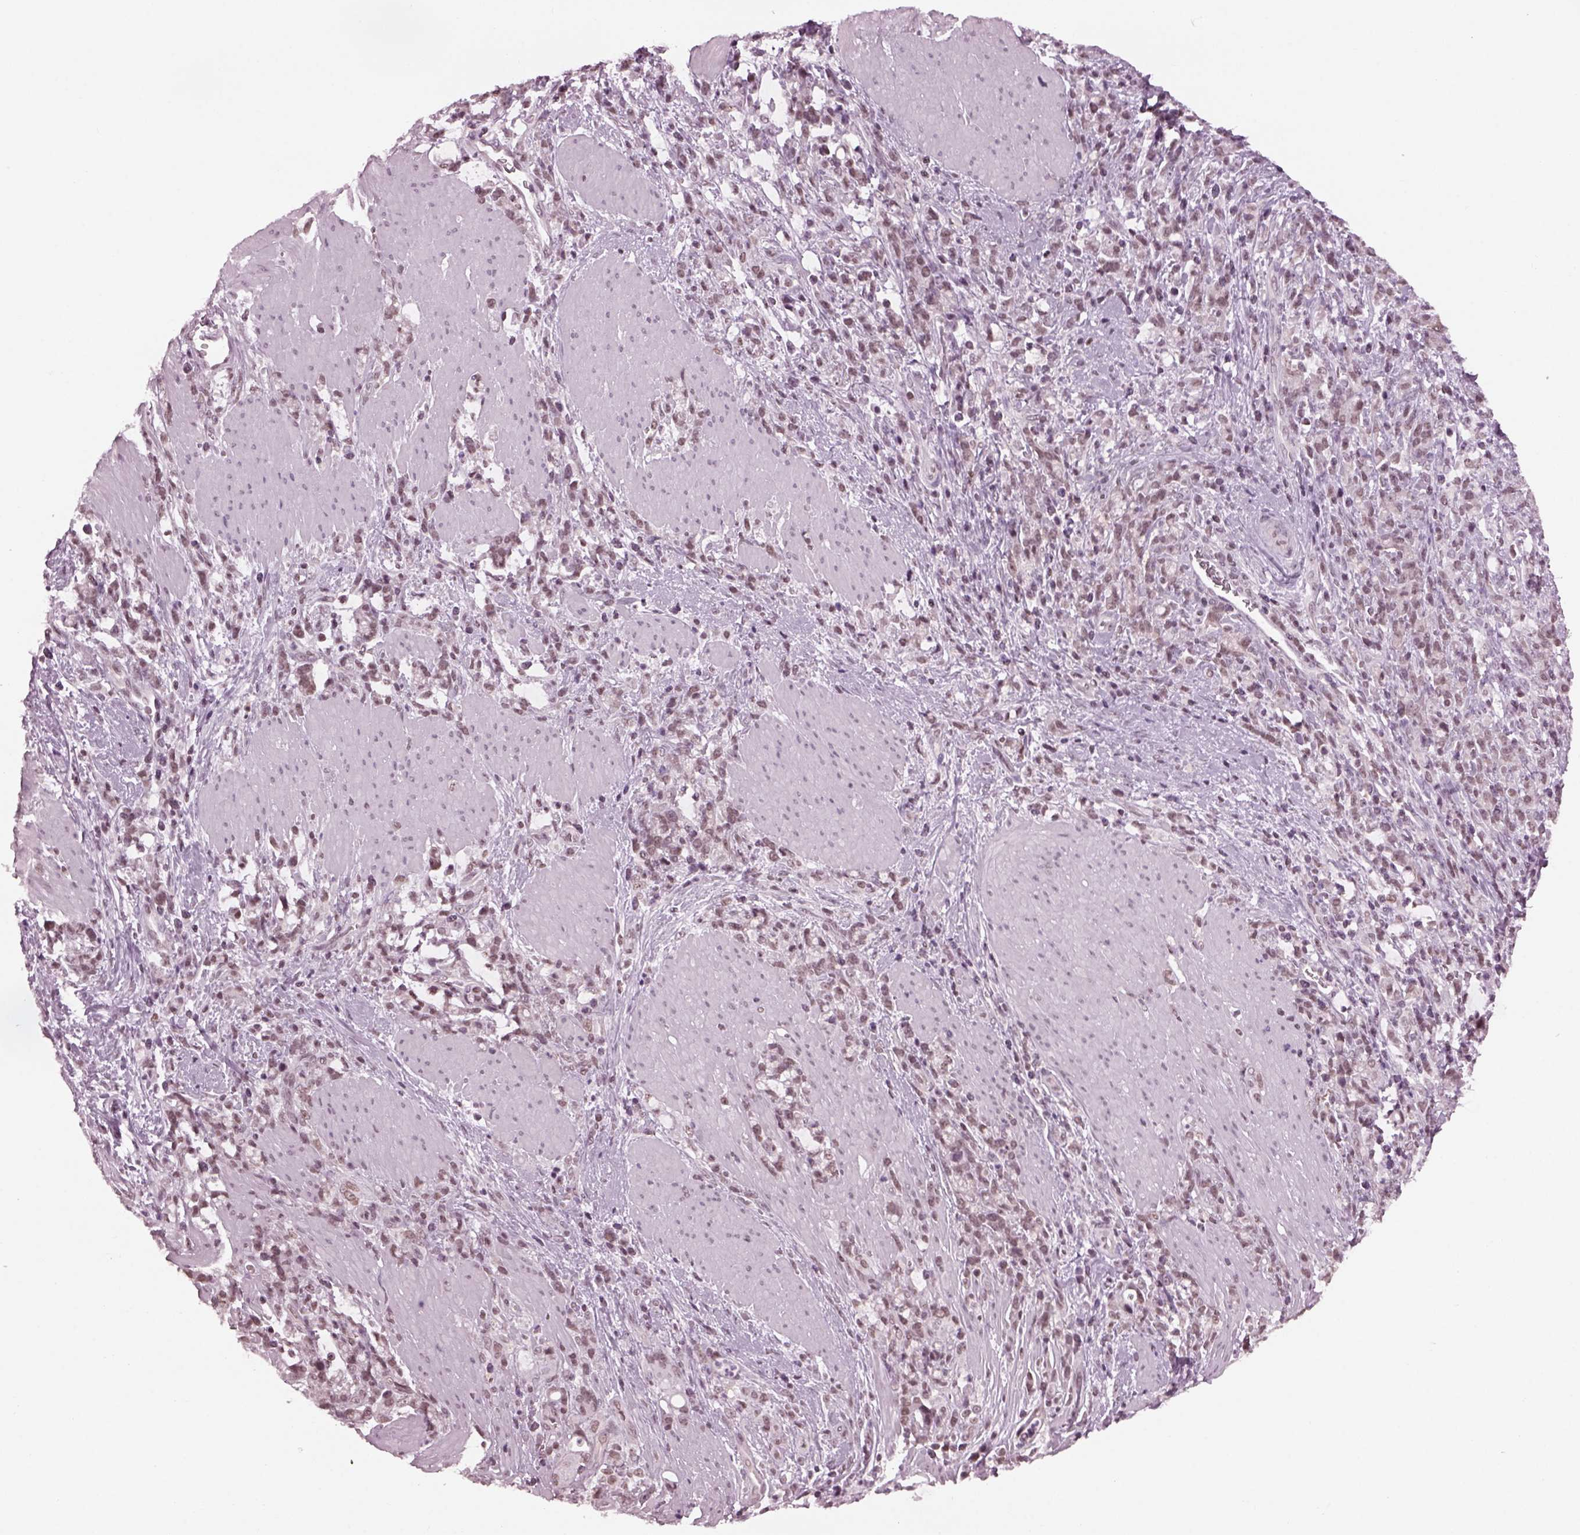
{"staining": {"intensity": "weak", "quantity": ">75%", "location": "nuclear"}, "tissue": "stomach cancer", "cell_type": "Tumor cells", "image_type": "cancer", "snomed": [{"axis": "morphology", "description": "Adenocarcinoma, NOS"}, {"axis": "topography", "description": "Stomach"}], "caption": "Stomach cancer stained with DAB (3,3'-diaminobenzidine) immunohistochemistry (IHC) exhibits low levels of weak nuclear expression in approximately >75% of tumor cells.", "gene": "RUVBL2", "patient": {"sex": "female", "age": 57}}